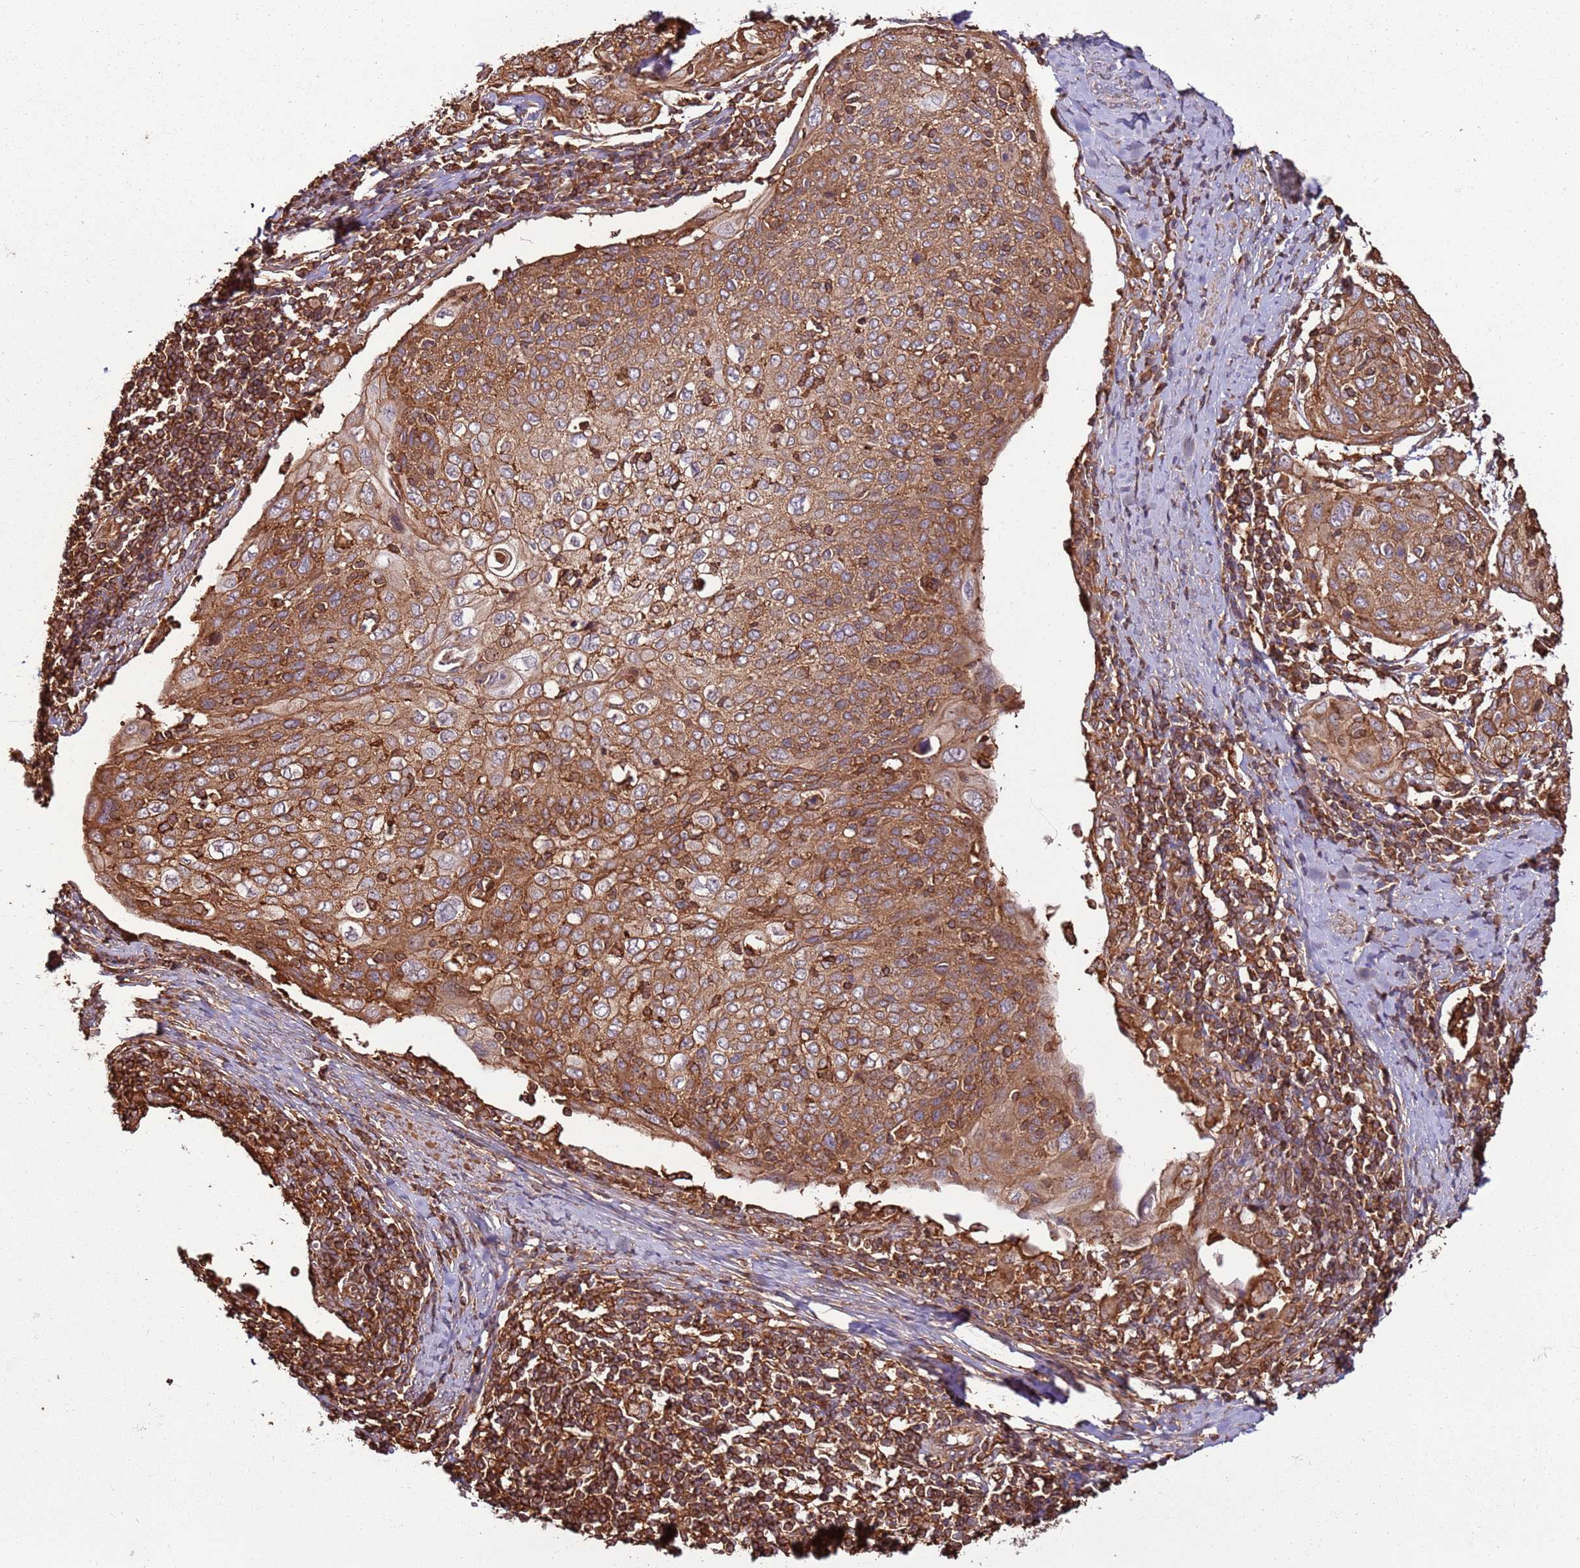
{"staining": {"intensity": "moderate", "quantity": ">75%", "location": "cytoplasmic/membranous"}, "tissue": "cervical cancer", "cell_type": "Tumor cells", "image_type": "cancer", "snomed": [{"axis": "morphology", "description": "Squamous cell carcinoma, NOS"}, {"axis": "topography", "description": "Cervix"}], "caption": "The image shows immunohistochemical staining of cervical cancer (squamous cell carcinoma). There is moderate cytoplasmic/membranous expression is appreciated in about >75% of tumor cells.", "gene": "ACVR2A", "patient": {"sex": "female", "age": 67}}